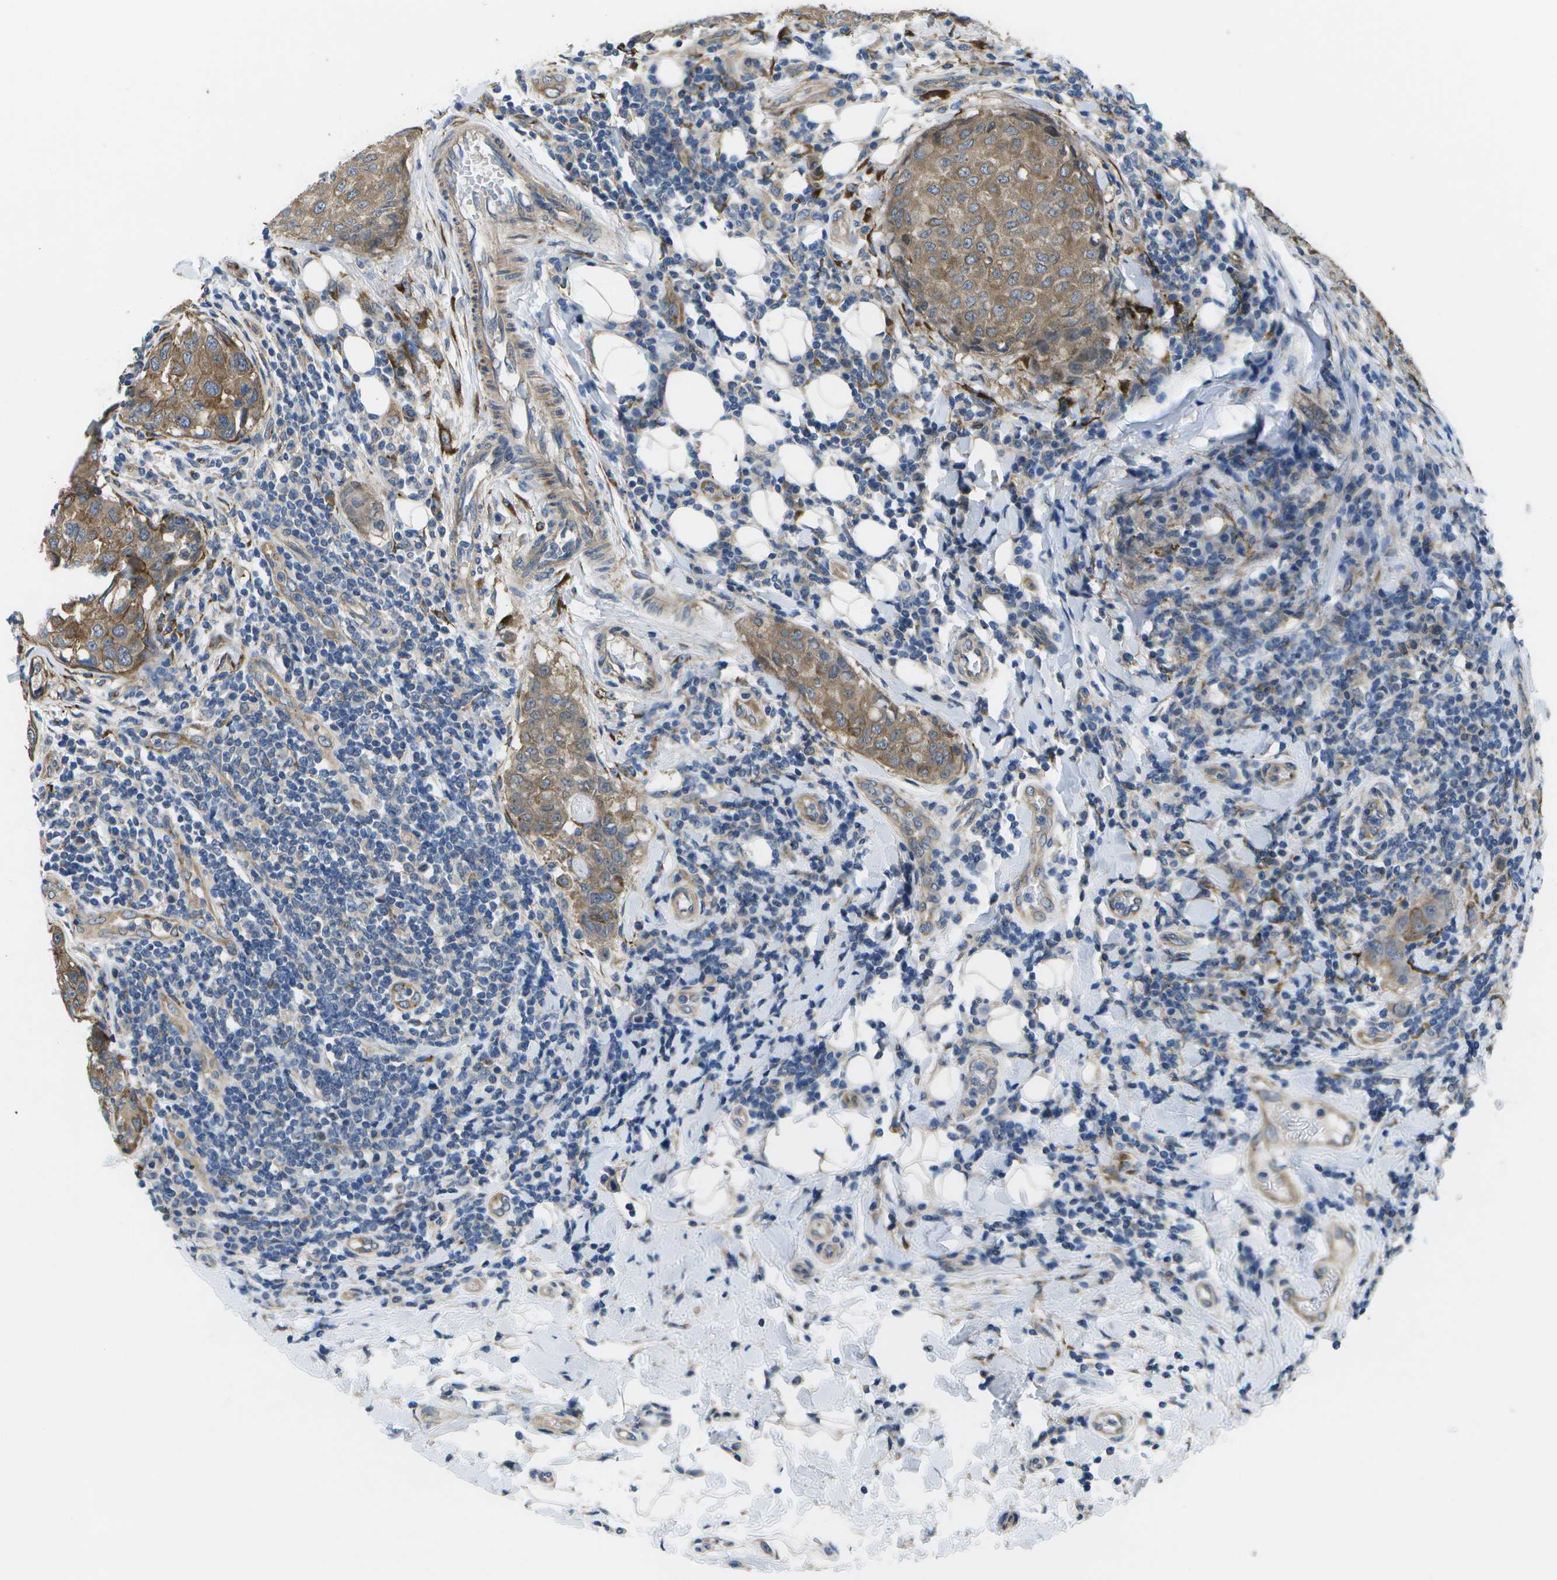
{"staining": {"intensity": "moderate", "quantity": ">75%", "location": "cytoplasmic/membranous"}, "tissue": "breast cancer", "cell_type": "Tumor cells", "image_type": "cancer", "snomed": [{"axis": "morphology", "description": "Duct carcinoma"}, {"axis": "topography", "description": "Breast"}], "caption": "IHC of human breast cancer shows medium levels of moderate cytoplasmic/membranous expression in approximately >75% of tumor cells.", "gene": "P3H1", "patient": {"sex": "female", "age": 27}}